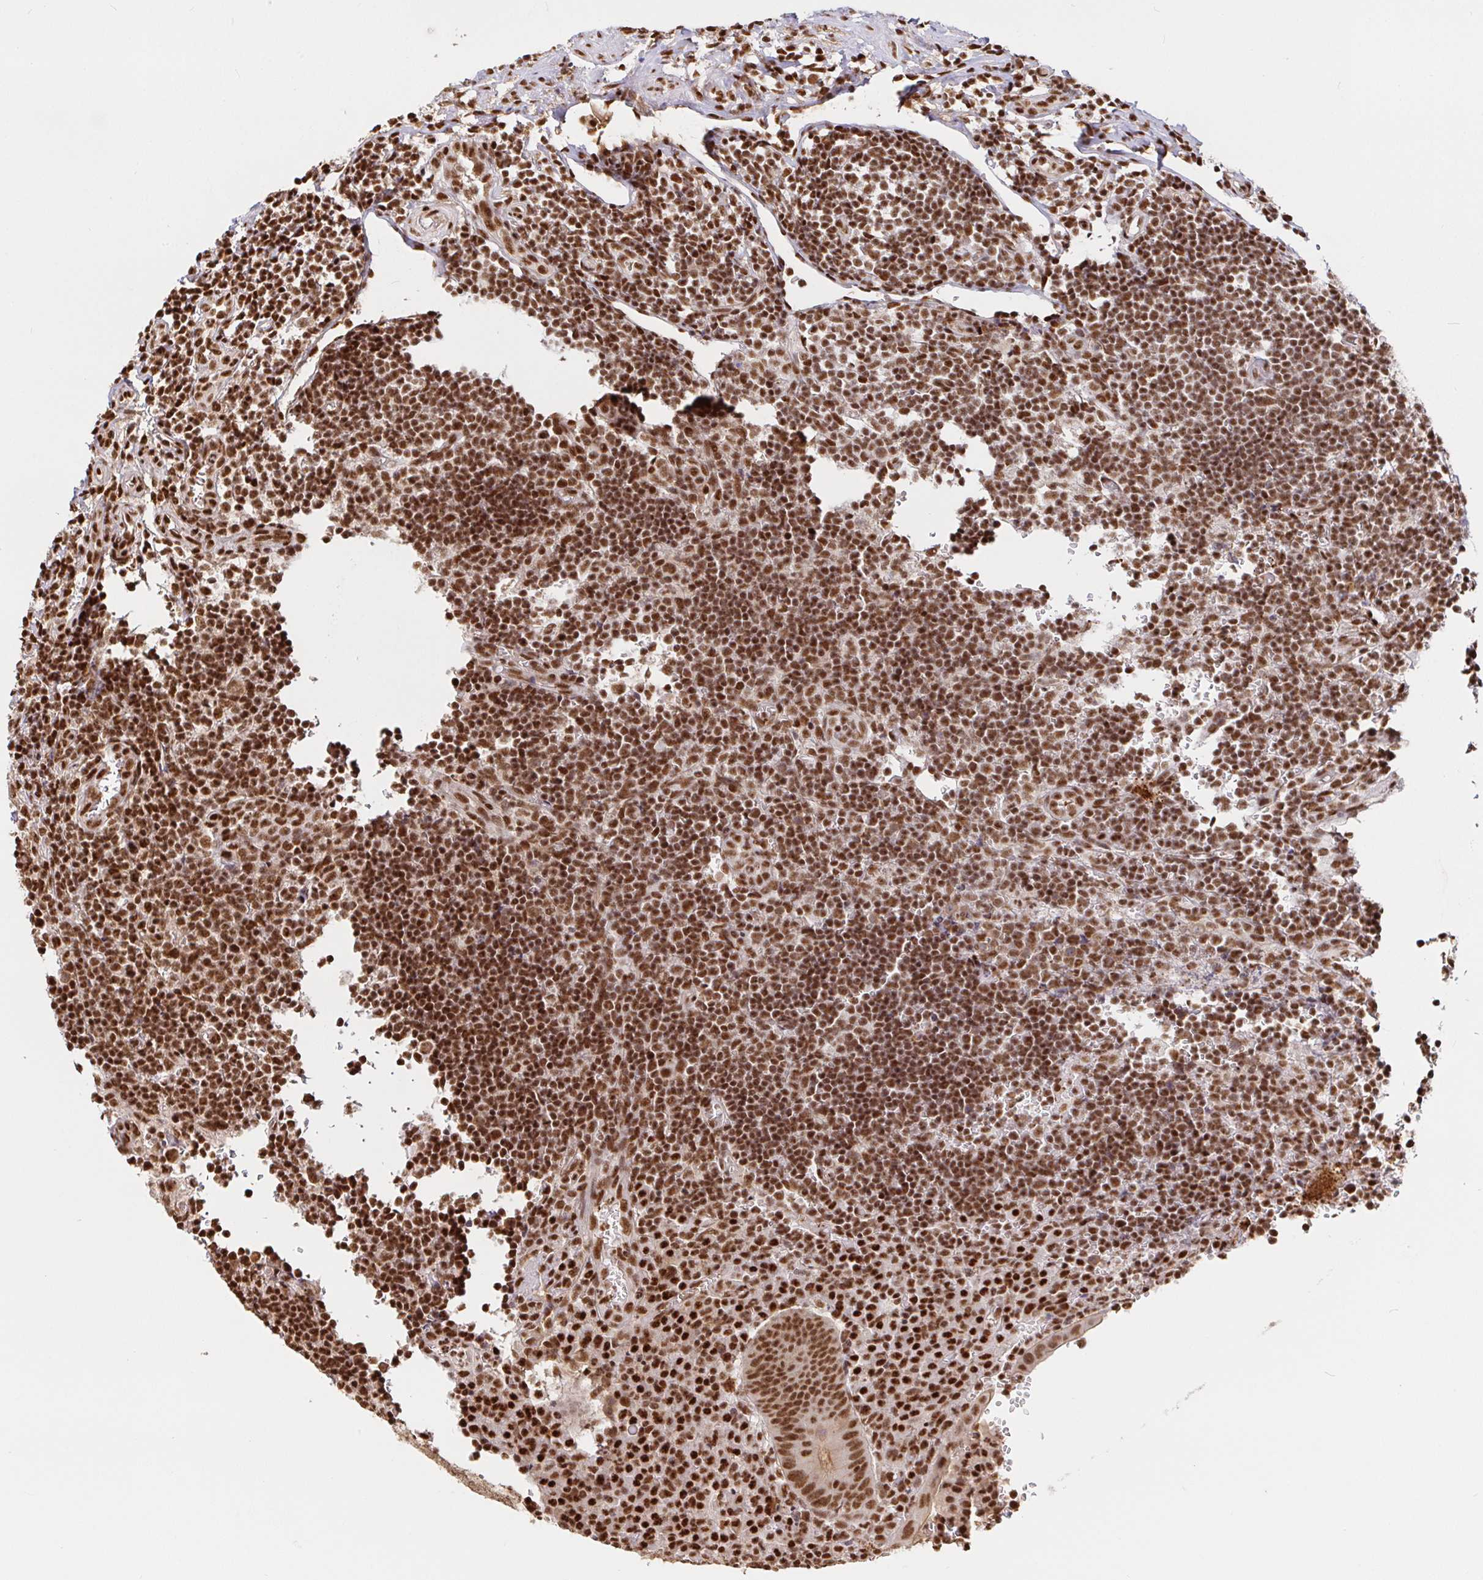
{"staining": {"intensity": "moderate", "quantity": ">75%", "location": "nuclear"}, "tissue": "appendix", "cell_type": "Glandular cells", "image_type": "normal", "snomed": [{"axis": "morphology", "description": "Normal tissue, NOS"}, {"axis": "topography", "description": "Appendix"}], "caption": "Appendix stained for a protein displays moderate nuclear positivity in glandular cells. The staining was performed using DAB (3,3'-diaminobenzidine) to visualize the protein expression in brown, while the nuclei were stained in blue with hematoxylin (Magnification: 20x).", "gene": "SP3", "patient": {"sex": "male", "age": 18}}